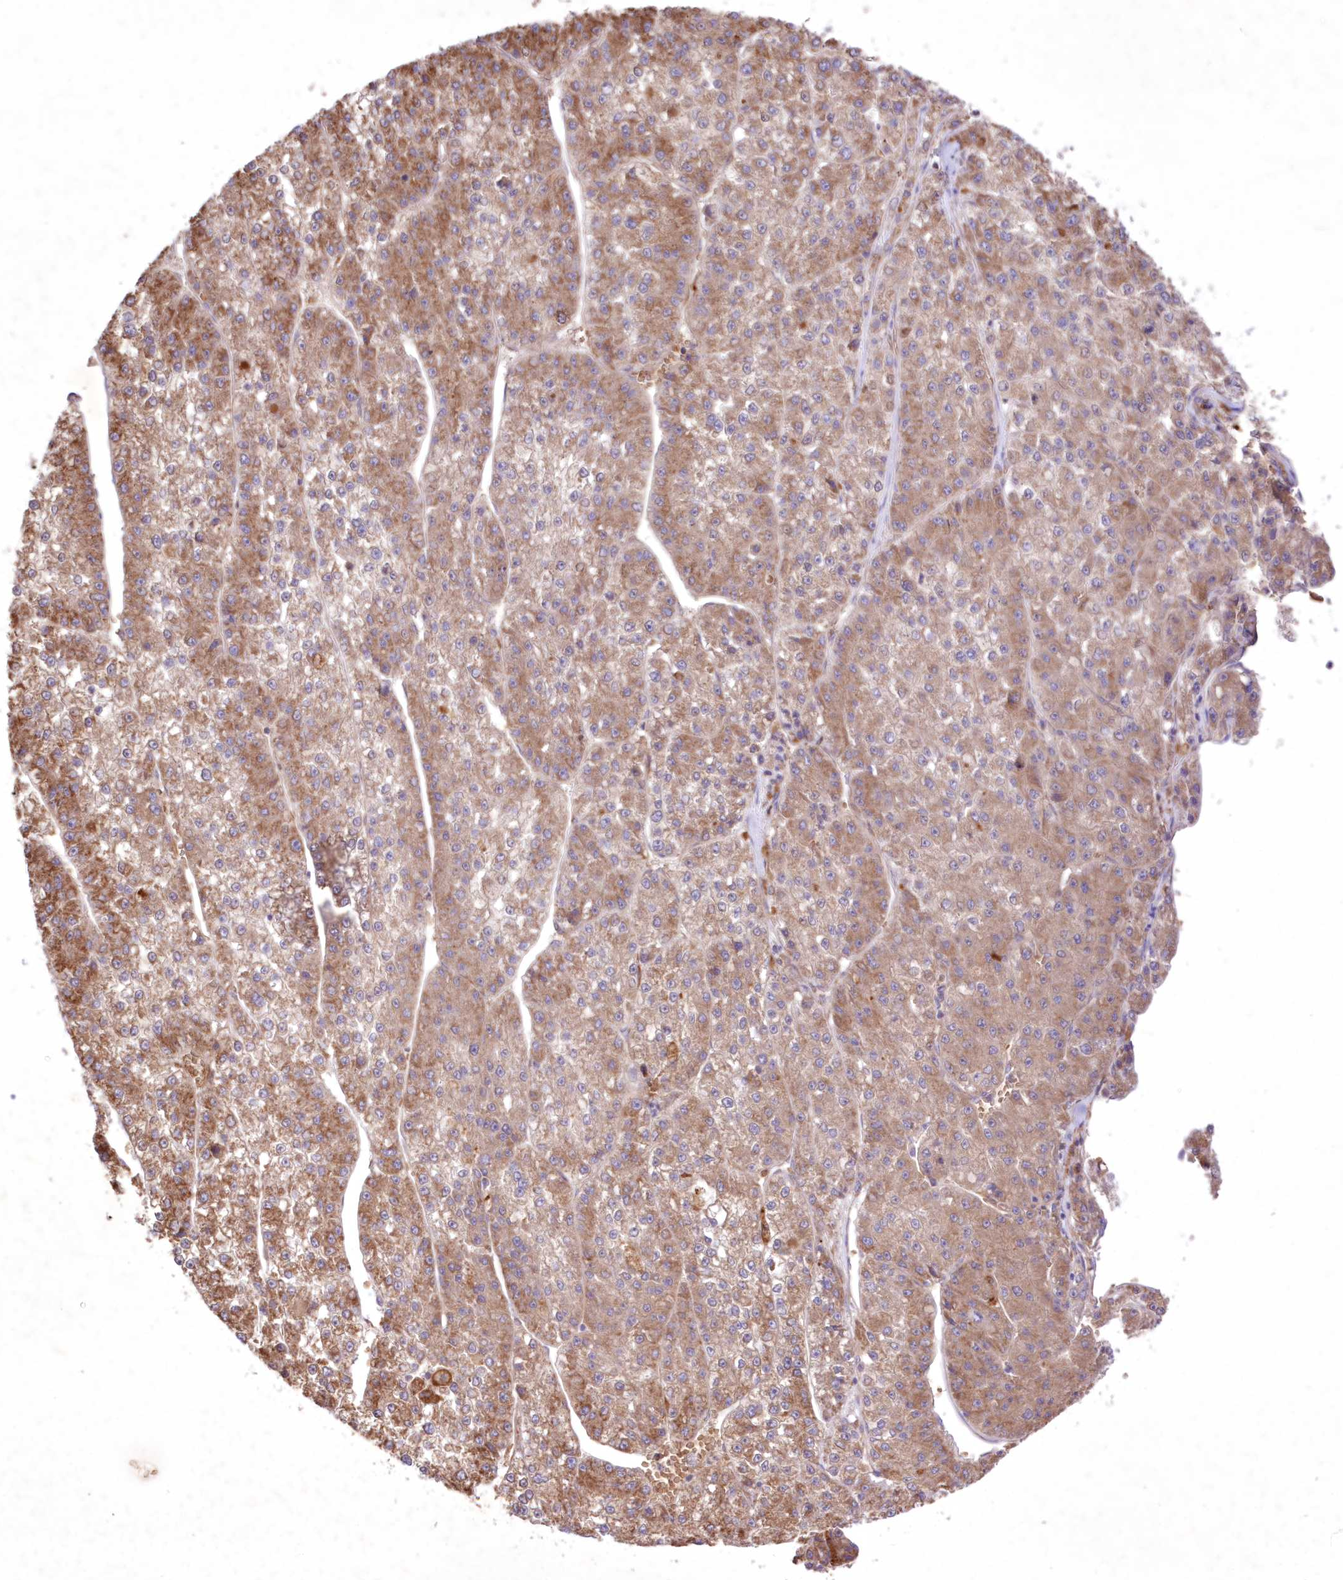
{"staining": {"intensity": "moderate", "quantity": ">75%", "location": "cytoplasmic/membranous"}, "tissue": "liver cancer", "cell_type": "Tumor cells", "image_type": "cancer", "snomed": [{"axis": "morphology", "description": "Carcinoma, Hepatocellular, NOS"}, {"axis": "topography", "description": "Liver"}], "caption": "Liver hepatocellular carcinoma stained for a protein demonstrates moderate cytoplasmic/membranous positivity in tumor cells. The protein is shown in brown color, while the nuclei are stained blue.", "gene": "FCHO2", "patient": {"sex": "female", "age": 73}}